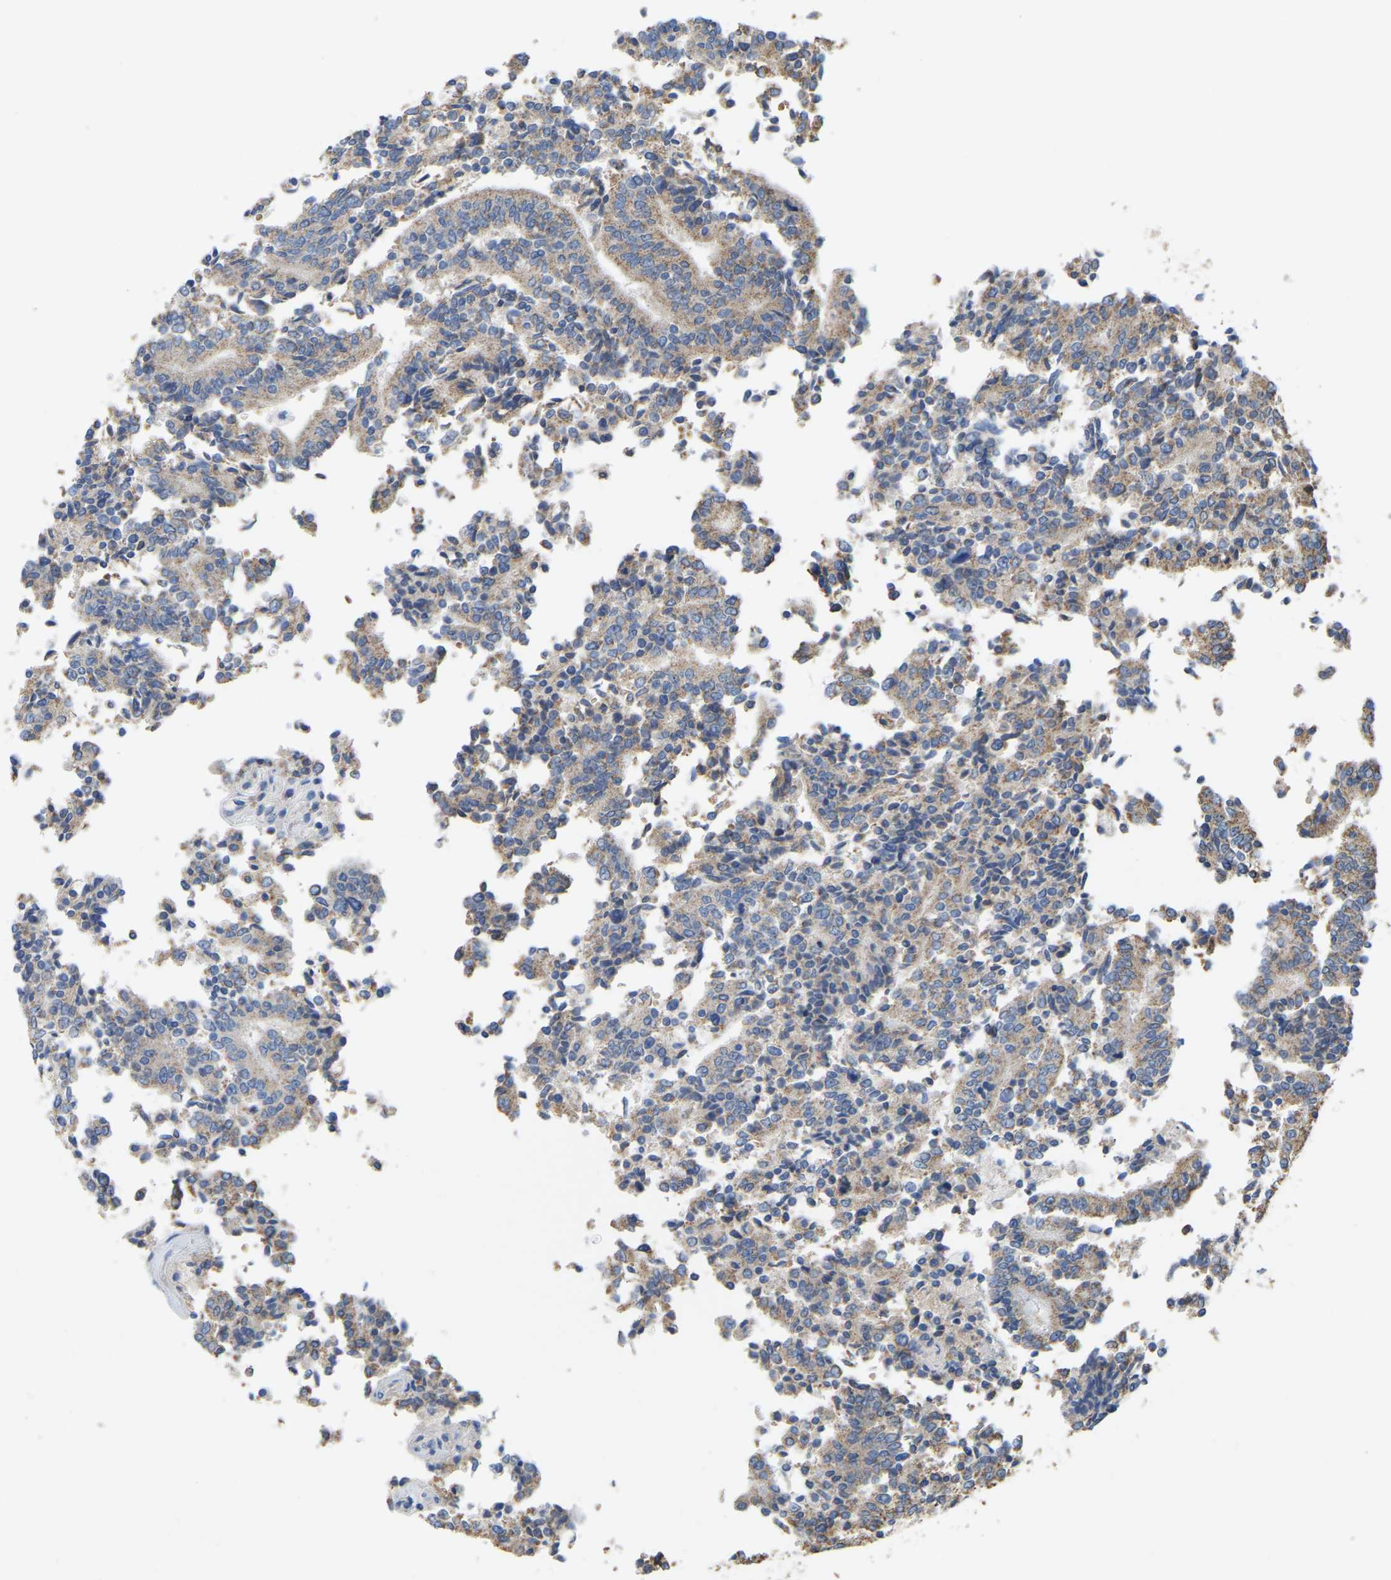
{"staining": {"intensity": "weak", "quantity": ">75%", "location": "cytoplasmic/membranous"}, "tissue": "prostate cancer", "cell_type": "Tumor cells", "image_type": "cancer", "snomed": [{"axis": "morphology", "description": "Normal tissue, NOS"}, {"axis": "morphology", "description": "Adenocarcinoma, High grade"}, {"axis": "topography", "description": "Prostate"}, {"axis": "topography", "description": "Seminal veicle"}], "caption": "A high-resolution photomicrograph shows immunohistochemistry staining of prostate cancer (high-grade adenocarcinoma), which demonstrates weak cytoplasmic/membranous expression in about >75% of tumor cells.", "gene": "SERPINB5", "patient": {"sex": "male", "age": 55}}